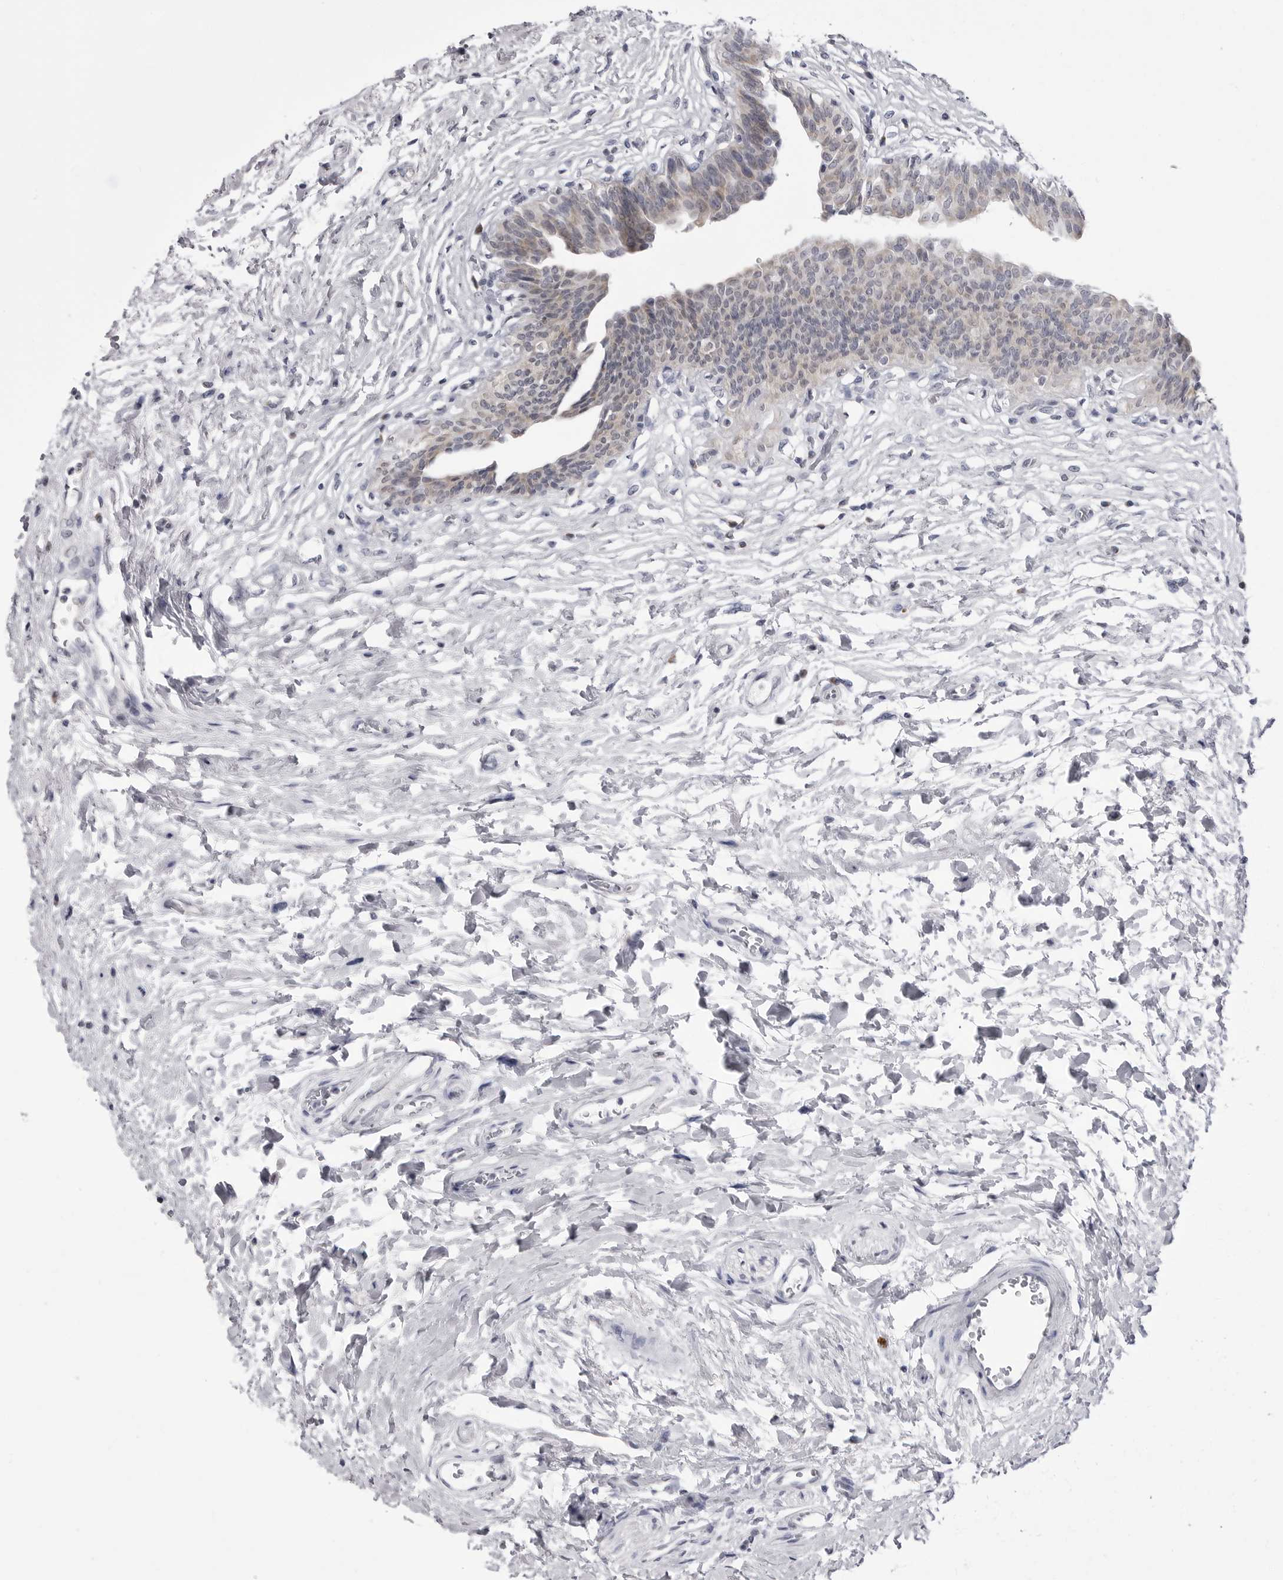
{"staining": {"intensity": "weak", "quantity": "<25%", "location": "cytoplasmic/membranous"}, "tissue": "urinary bladder", "cell_type": "Urothelial cells", "image_type": "normal", "snomed": [{"axis": "morphology", "description": "Normal tissue, NOS"}, {"axis": "topography", "description": "Urinary bladder"}], "caption": "Image shows no protein staining in urothelial cells of benign urinary bladder.", "gene": "FH", "patient": {"sex": "male", "age": 83}}